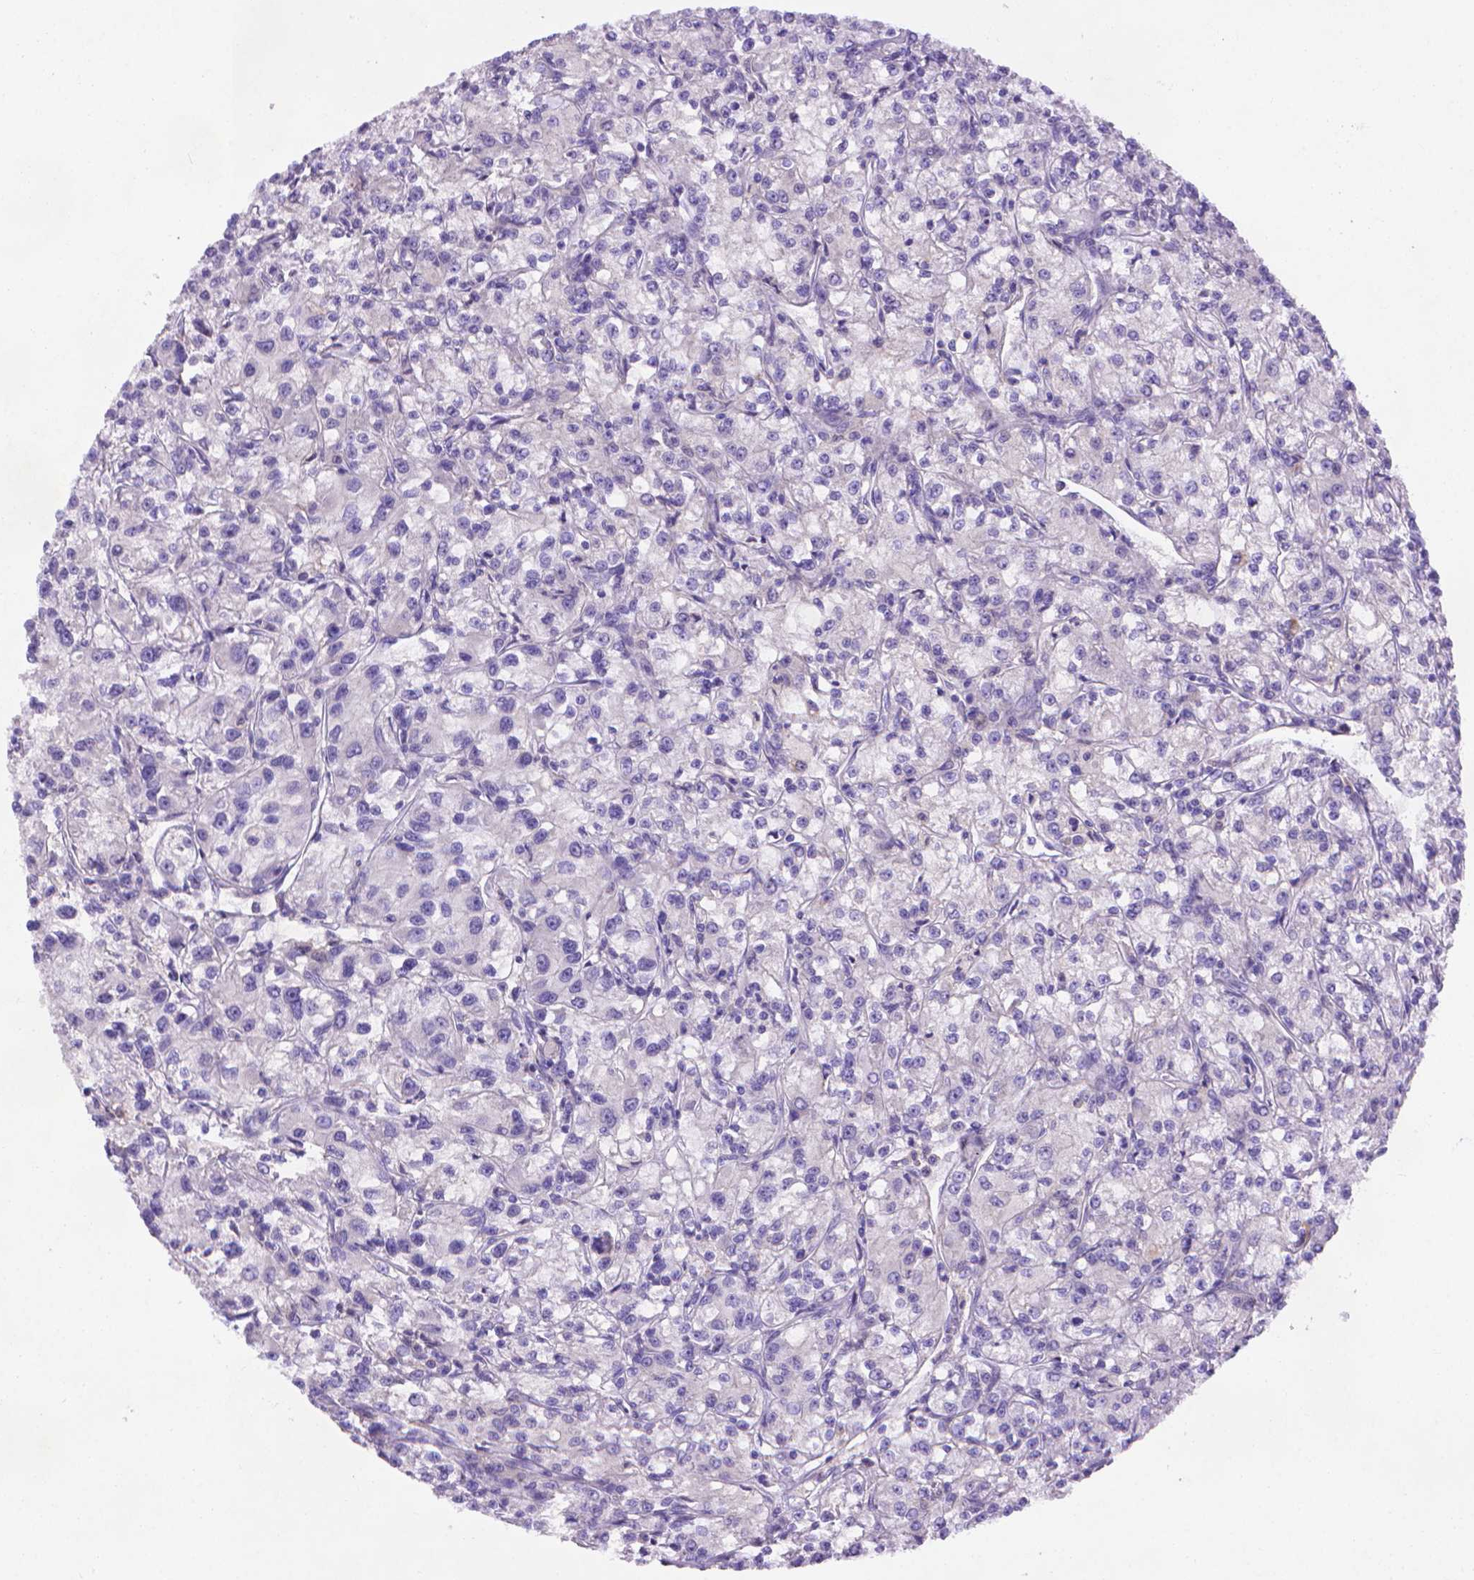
{"staining": {"intensity": "negative", "quantity": "none", "location": "none"}, "tissue": "renal cancer", "cell_type": "Tumor cells", "image_type": "cancer", "snomed": [{"axis": "morphology", "description": "Adenocarcinoma, NOS"}, {"axis": "topography", "description": "Kidney"}], "caption": "The micrograph displays no staining of tumor cells in renal cancer.", "gene": "FGD2", "patient": {"sex": "female", "age": 59}}